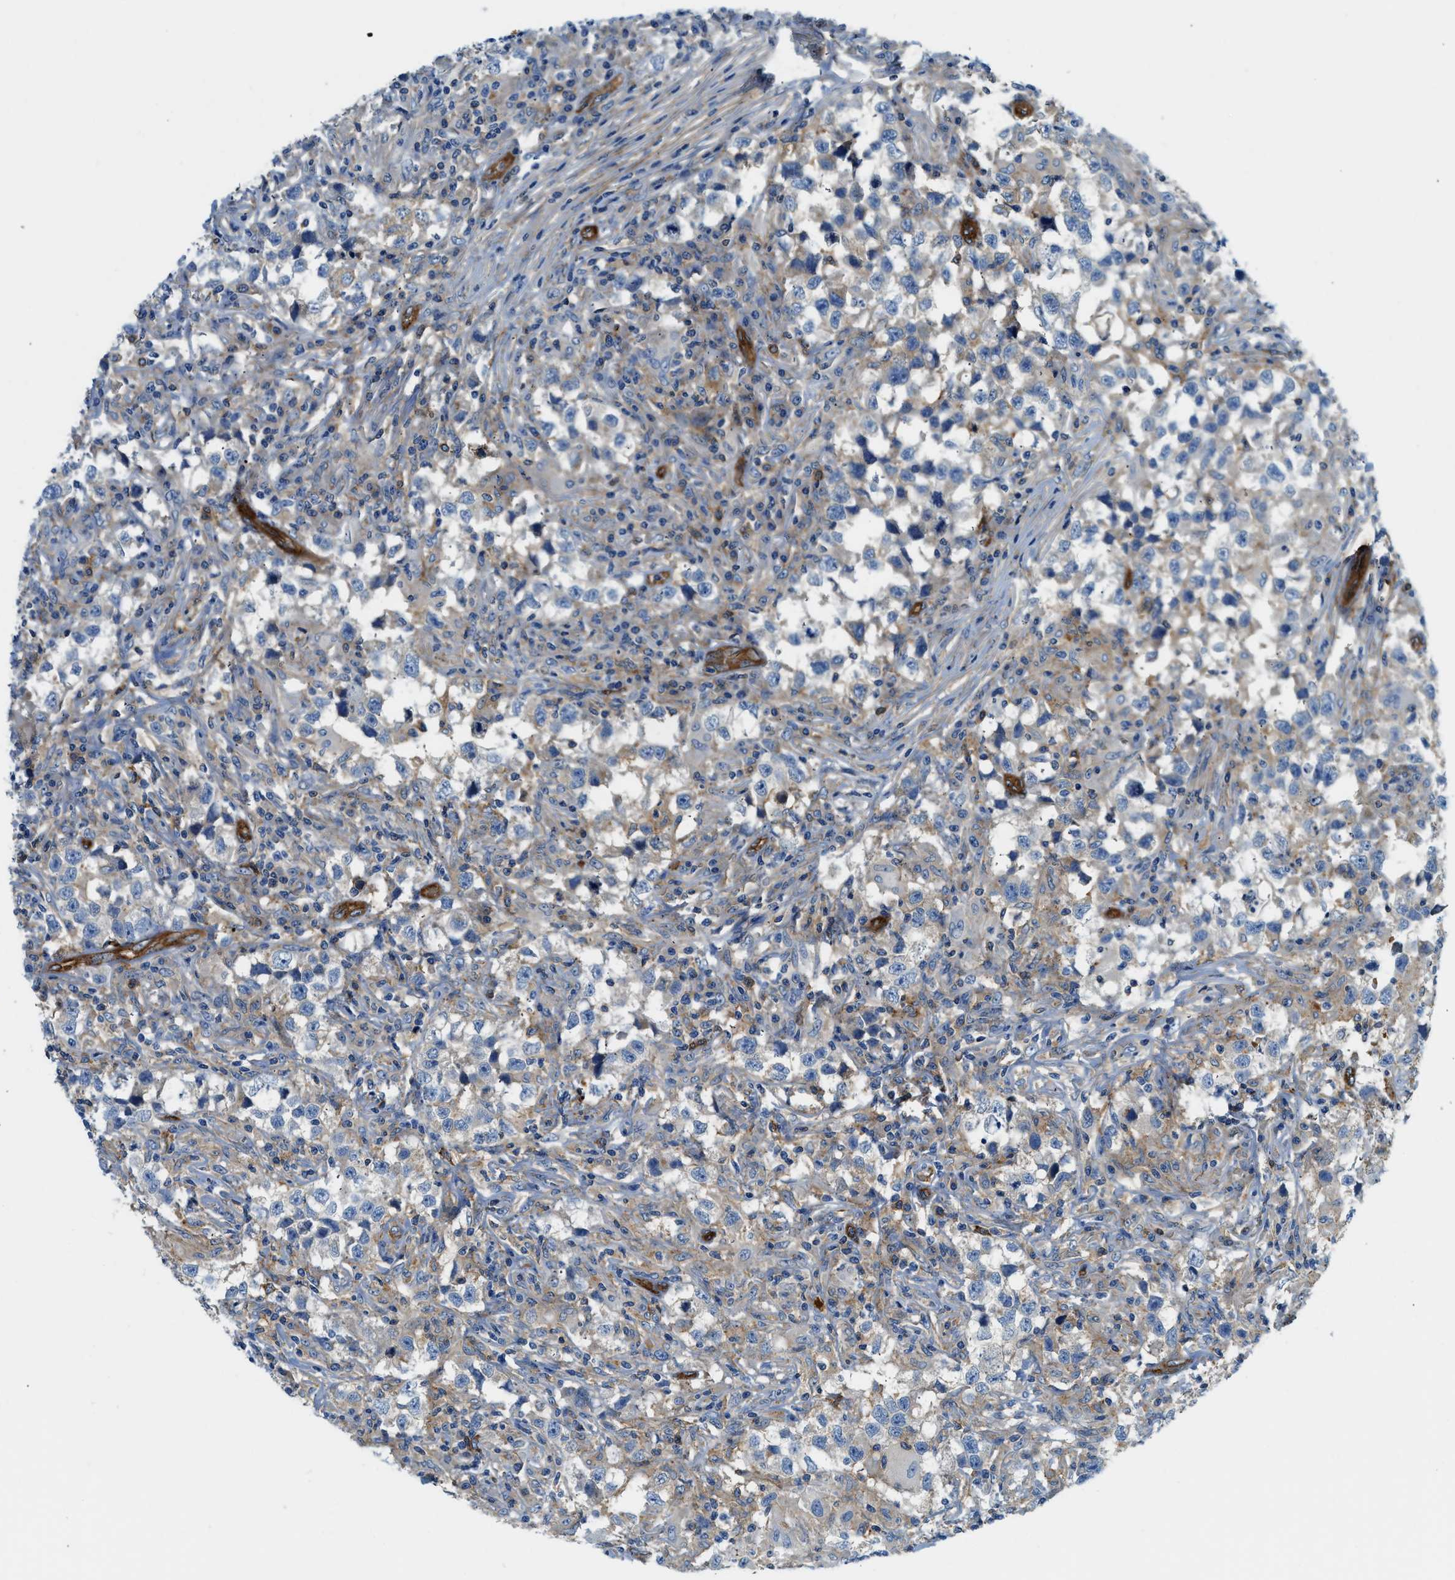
{"staining": {"intensity": "weak", "quantity": "<25%", "location": "cytoplasmic/membranous"}, "tissue": "testis cancer", "cell_type": "Tumor cells", "image_type": "cancer", "snomed": [{"axis": "morphology", "description": "Carcinoma, Embryonal, NOS"}, {"axis": "topography", "description": "Testis"}], "caption": "Protein analysis of testis cancer displays no significant expression in tumor cells.", "gene": "HIP1", "patient": {"sex": "male", "age": 21}}